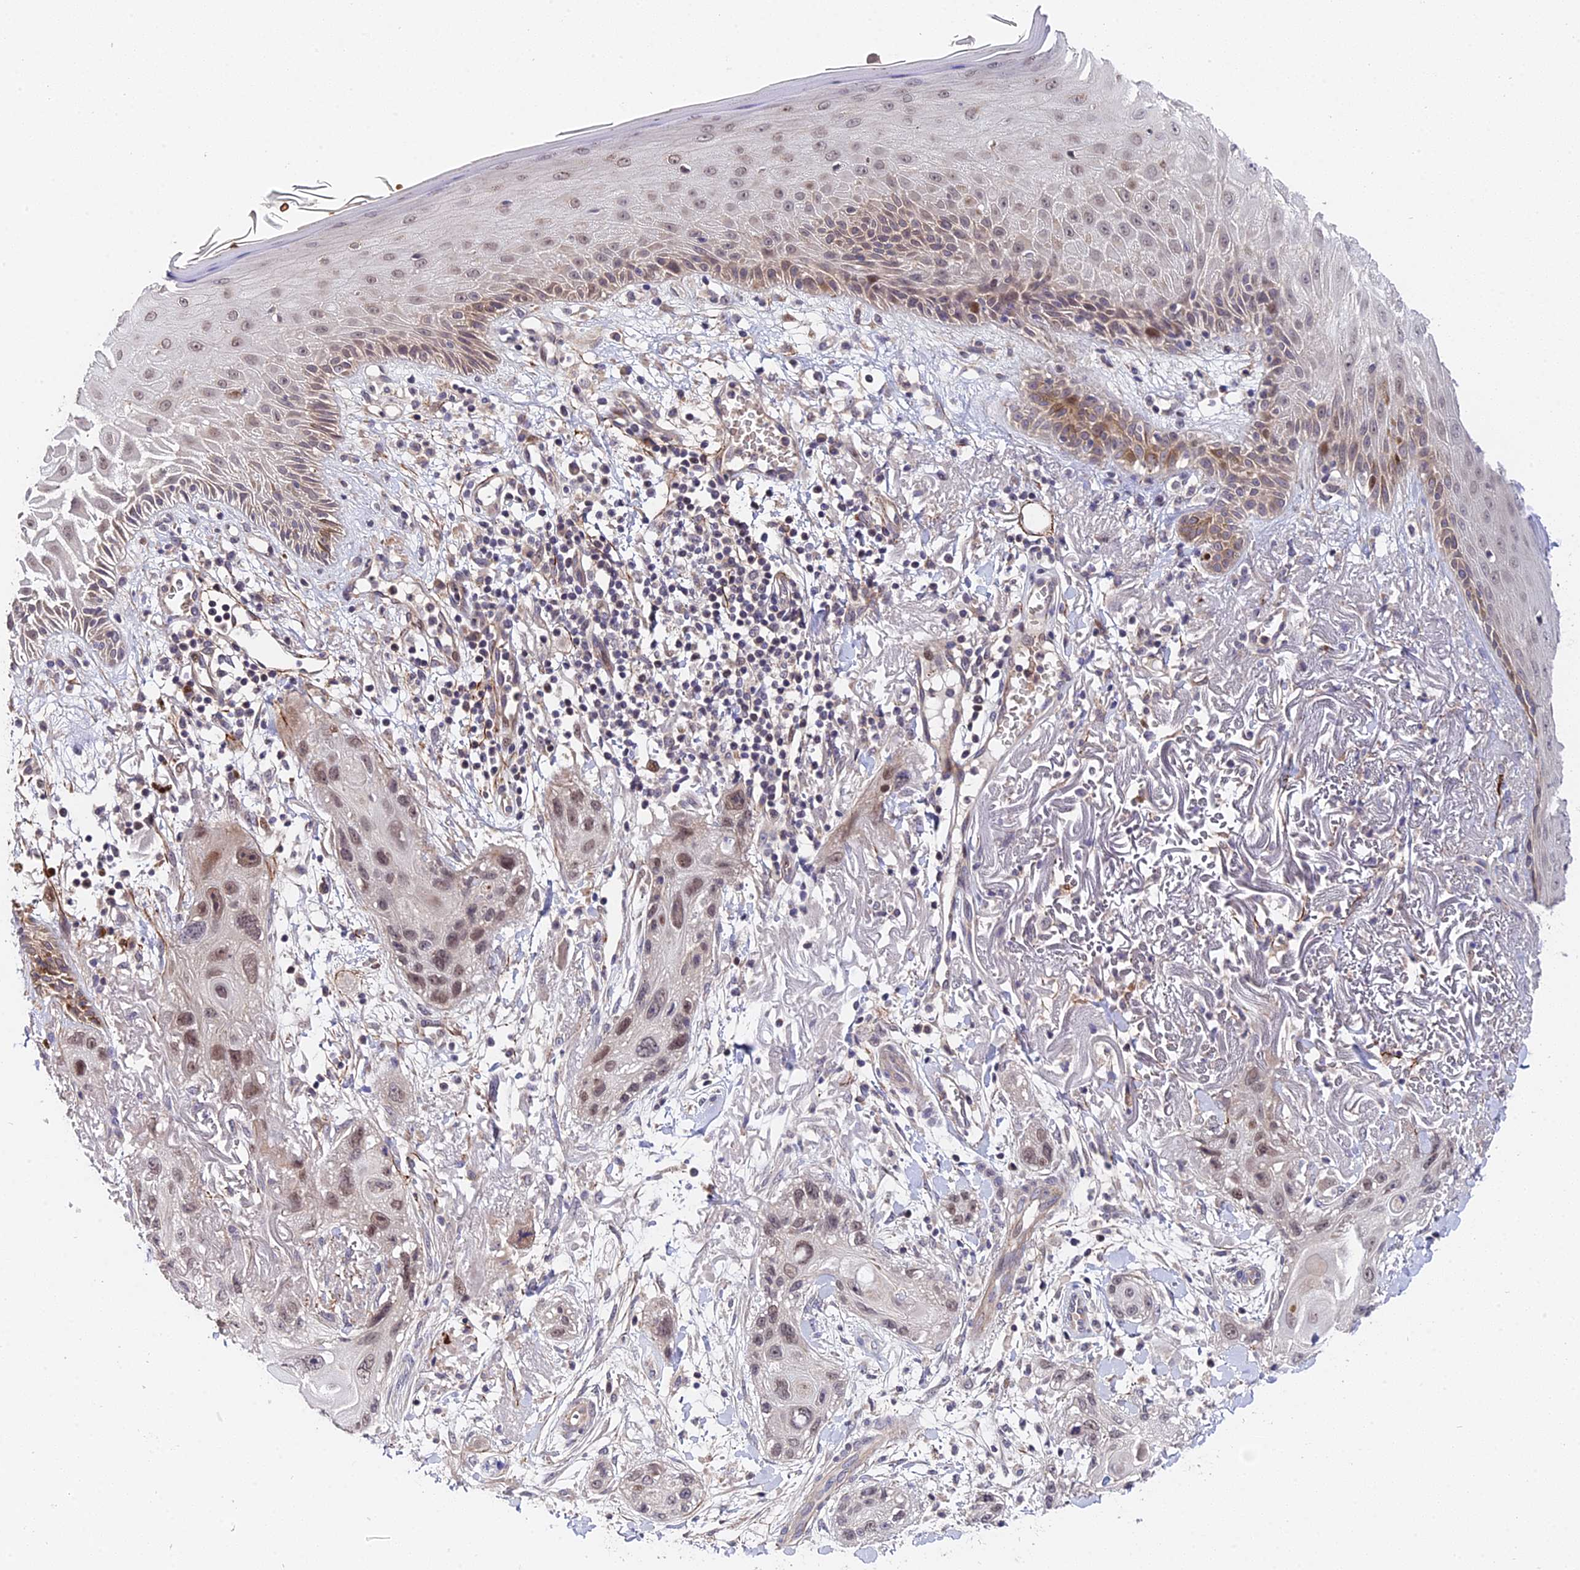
{"staining": {"intensity": "moderate", "quantity": "<25%", "location": "nuclear"}, "tissue": "skin cancer", "cell_type": "Tumor cells", "image_type": "cancer", "snomed": [{"axis": "morphology", "description": "Normal tissue, NOS"}, {"axis": "morphology", "description": "Squamous cell carcinoma, NOS"}, {"axis": "topography", "description": "Skin"}], "caption": "A histopathology image of human skin squamous cell carcinoma stained for a protein reveals moderate nuclear brown staining in tumor cells.", "gene": "TRMT1", "patient": {"sex": "male", "age": 72}}